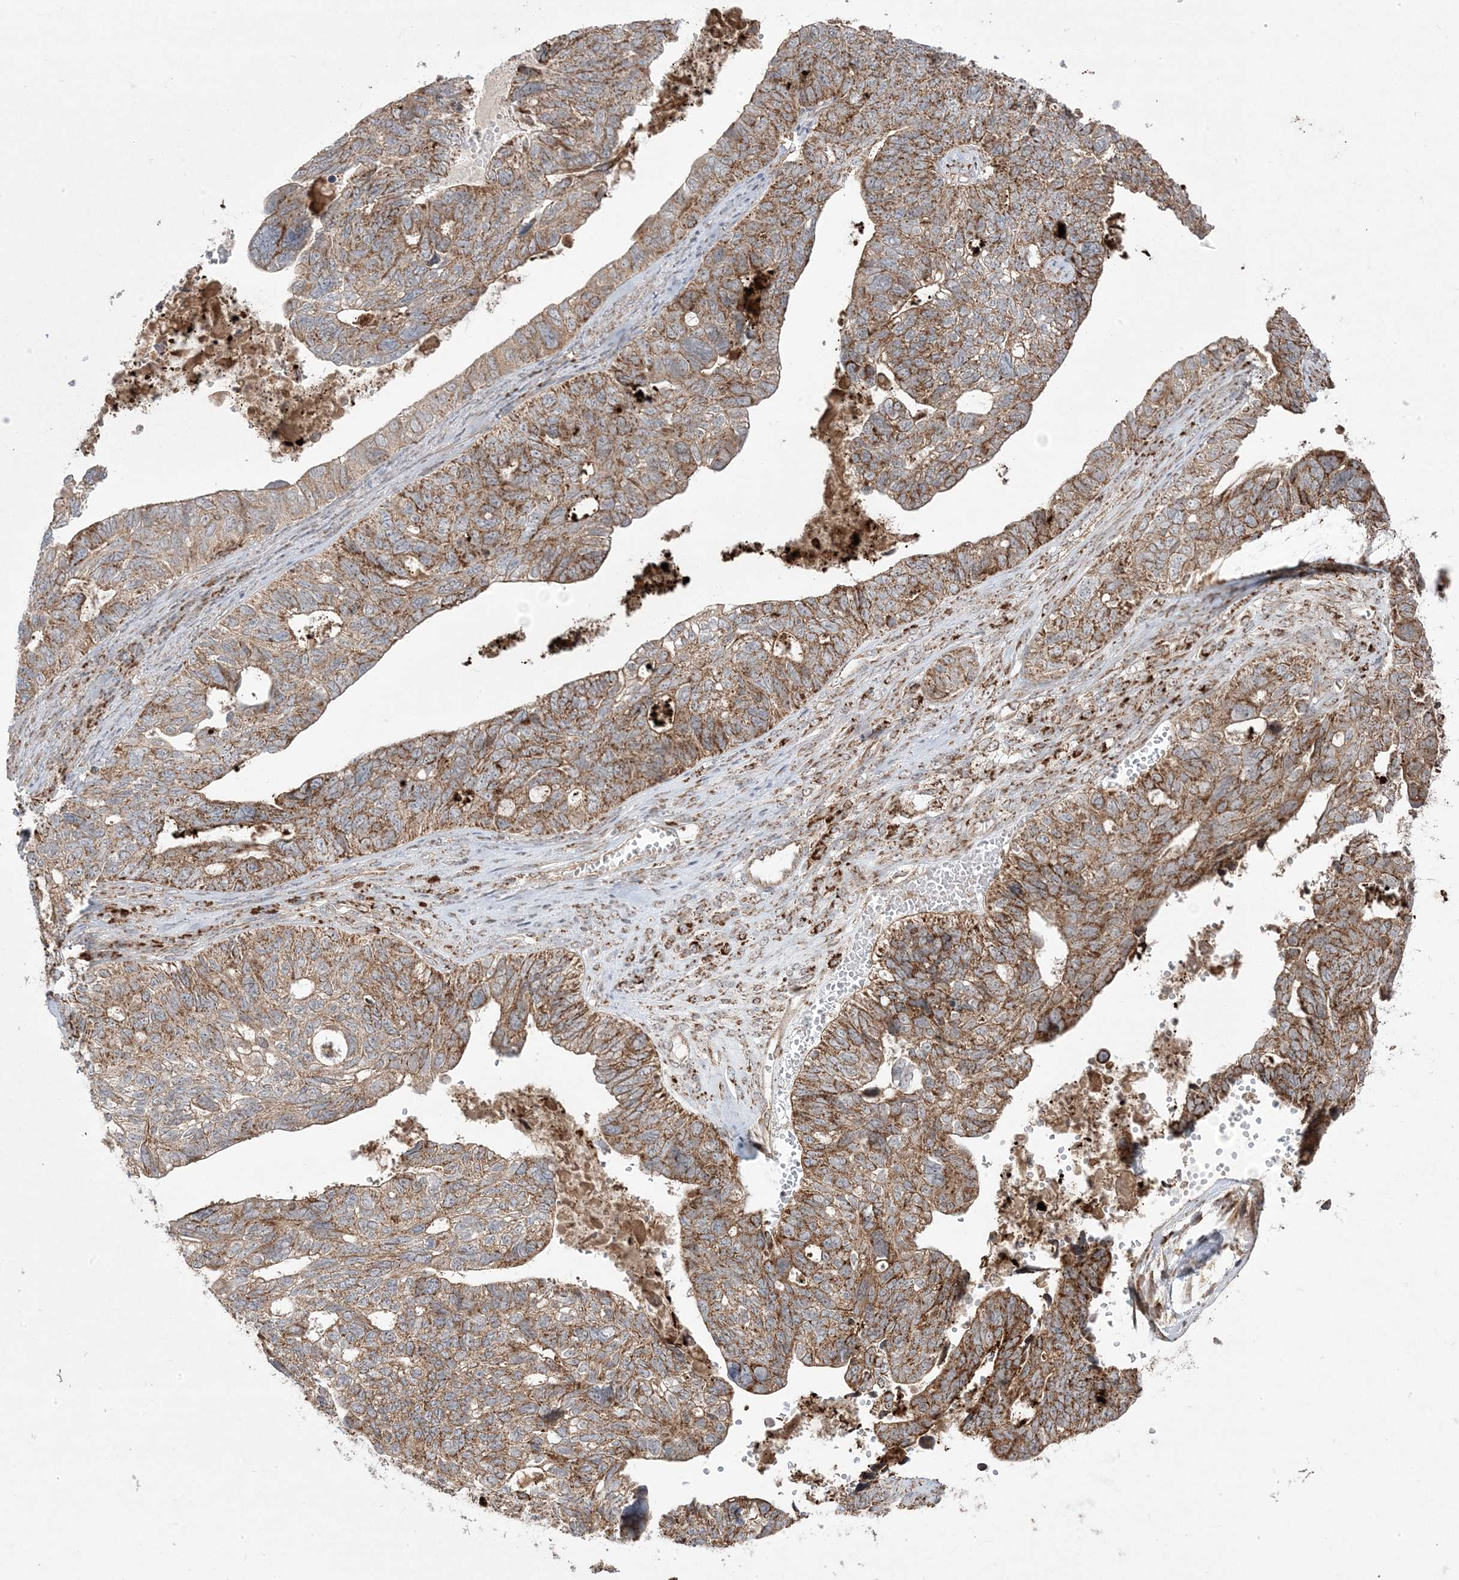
{"staining": {"intensity": "moderate", "quantity": ">75%", "location": "cytoplasmic/membranous"}, "tissue": "ovarian cancer", "cell_type": "Tumor cells", "image_type": "cancer", "snomed": [{"axis": "morphology", "description": "Cystadenocarcinoma, serous, NOS"}, {"axis": "topography", "description": "Ovary"}], "caption": "There is medium levels of moderate cytoplasmic/membranous positivity in tumor cells of serous cystadenocarcinoma (ovarian), as demonstrated by immunohistochemical staining (brown color).", "gene": "CLUAP1", "patient": {"sex": "female", "age": 79}}